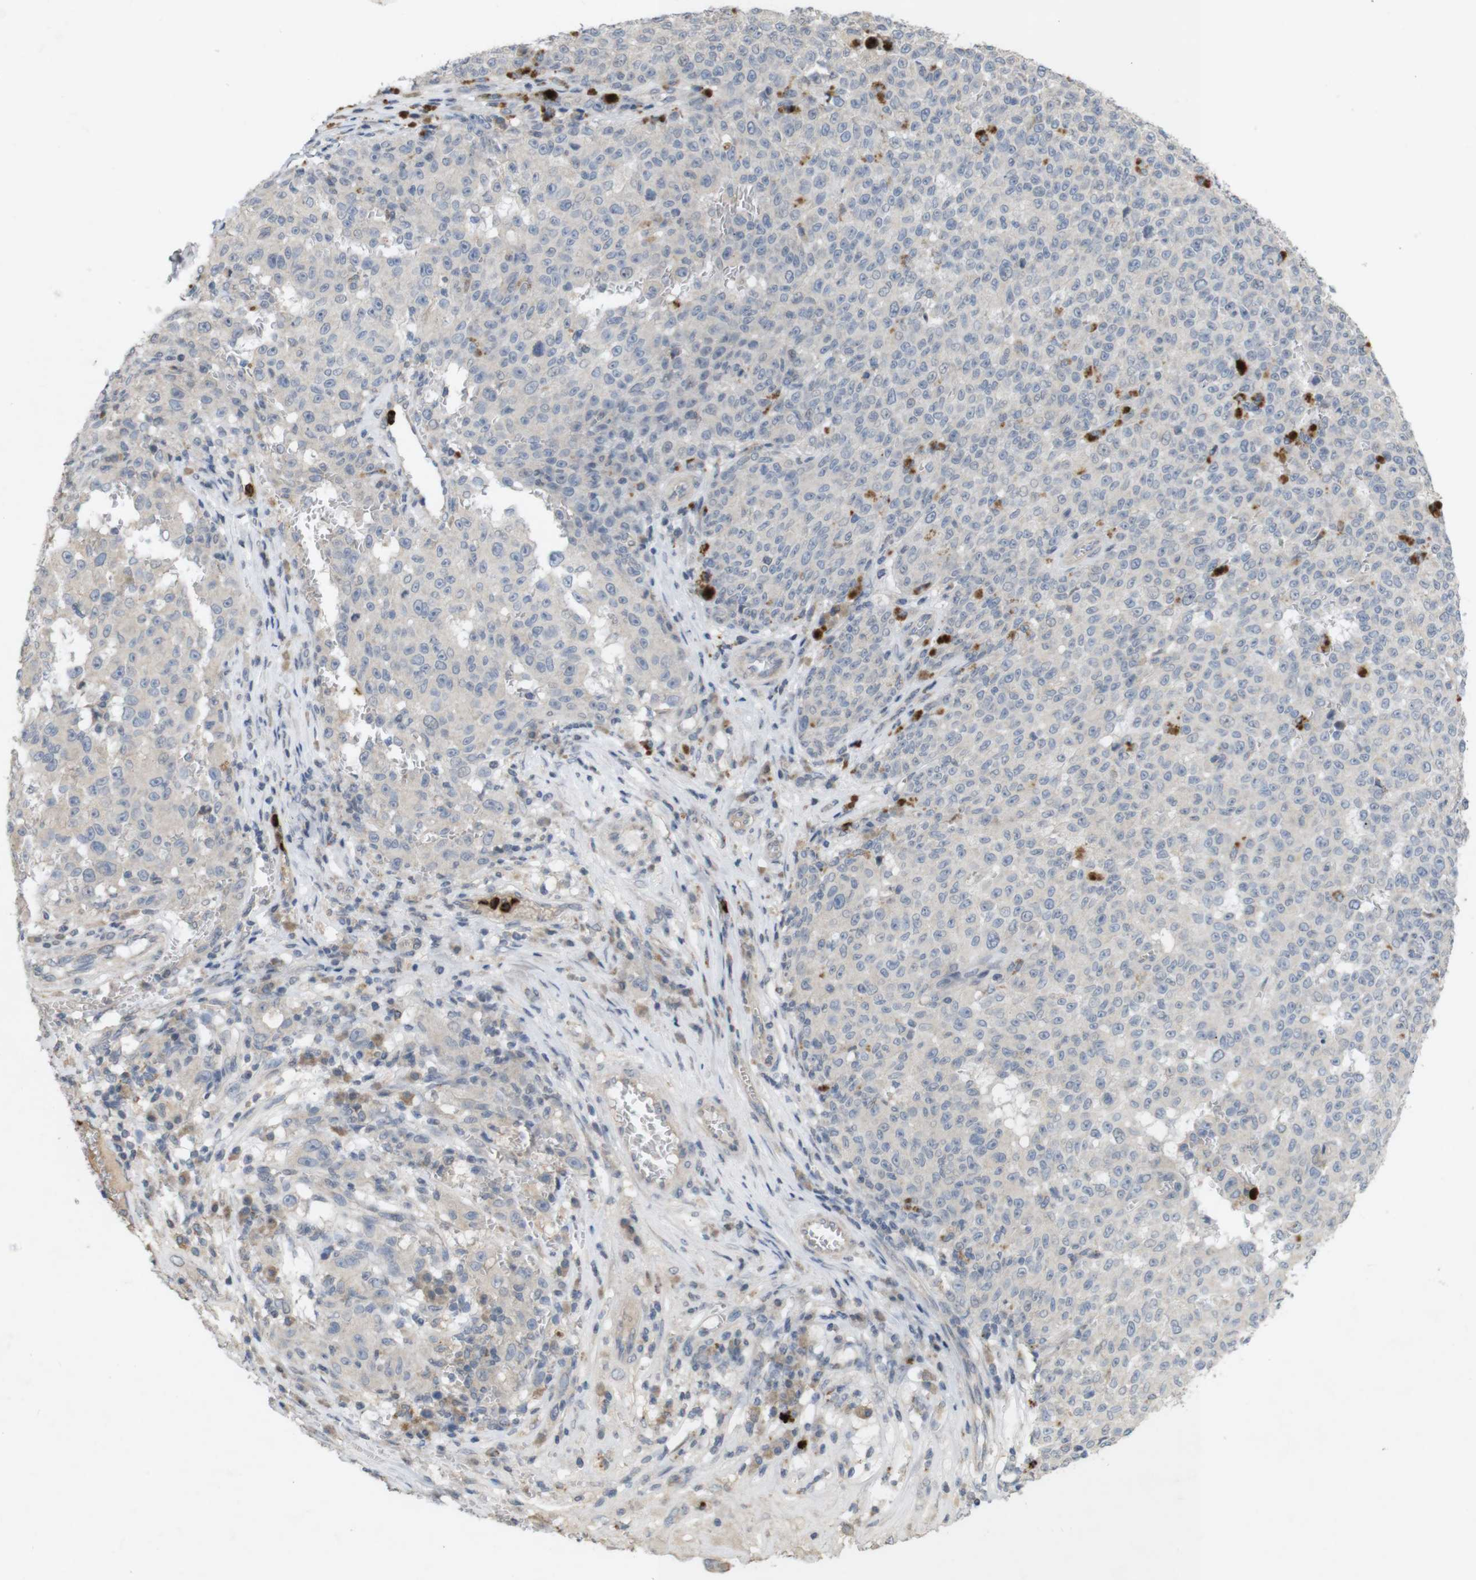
{"staining": {"intensity": "negative", "quantity": "none", "location": "none"}, "tissue": "melanoma", "cell_type": "Tumor cells", "image_type": "cancer", "snomed": [{"axis": "morphology", "description": "Malignant melanoma, NOS"}, {"axis": "topography", "description": "Skin"}], "caption": "Immunohistochemistry photomicrograph of neoplastic tissue: human melanoma stained with DAB shows no significant protein positivity in tumor cells.", "gene": "TSPAN14", "patient": {"sex": "female", "age": 82}}